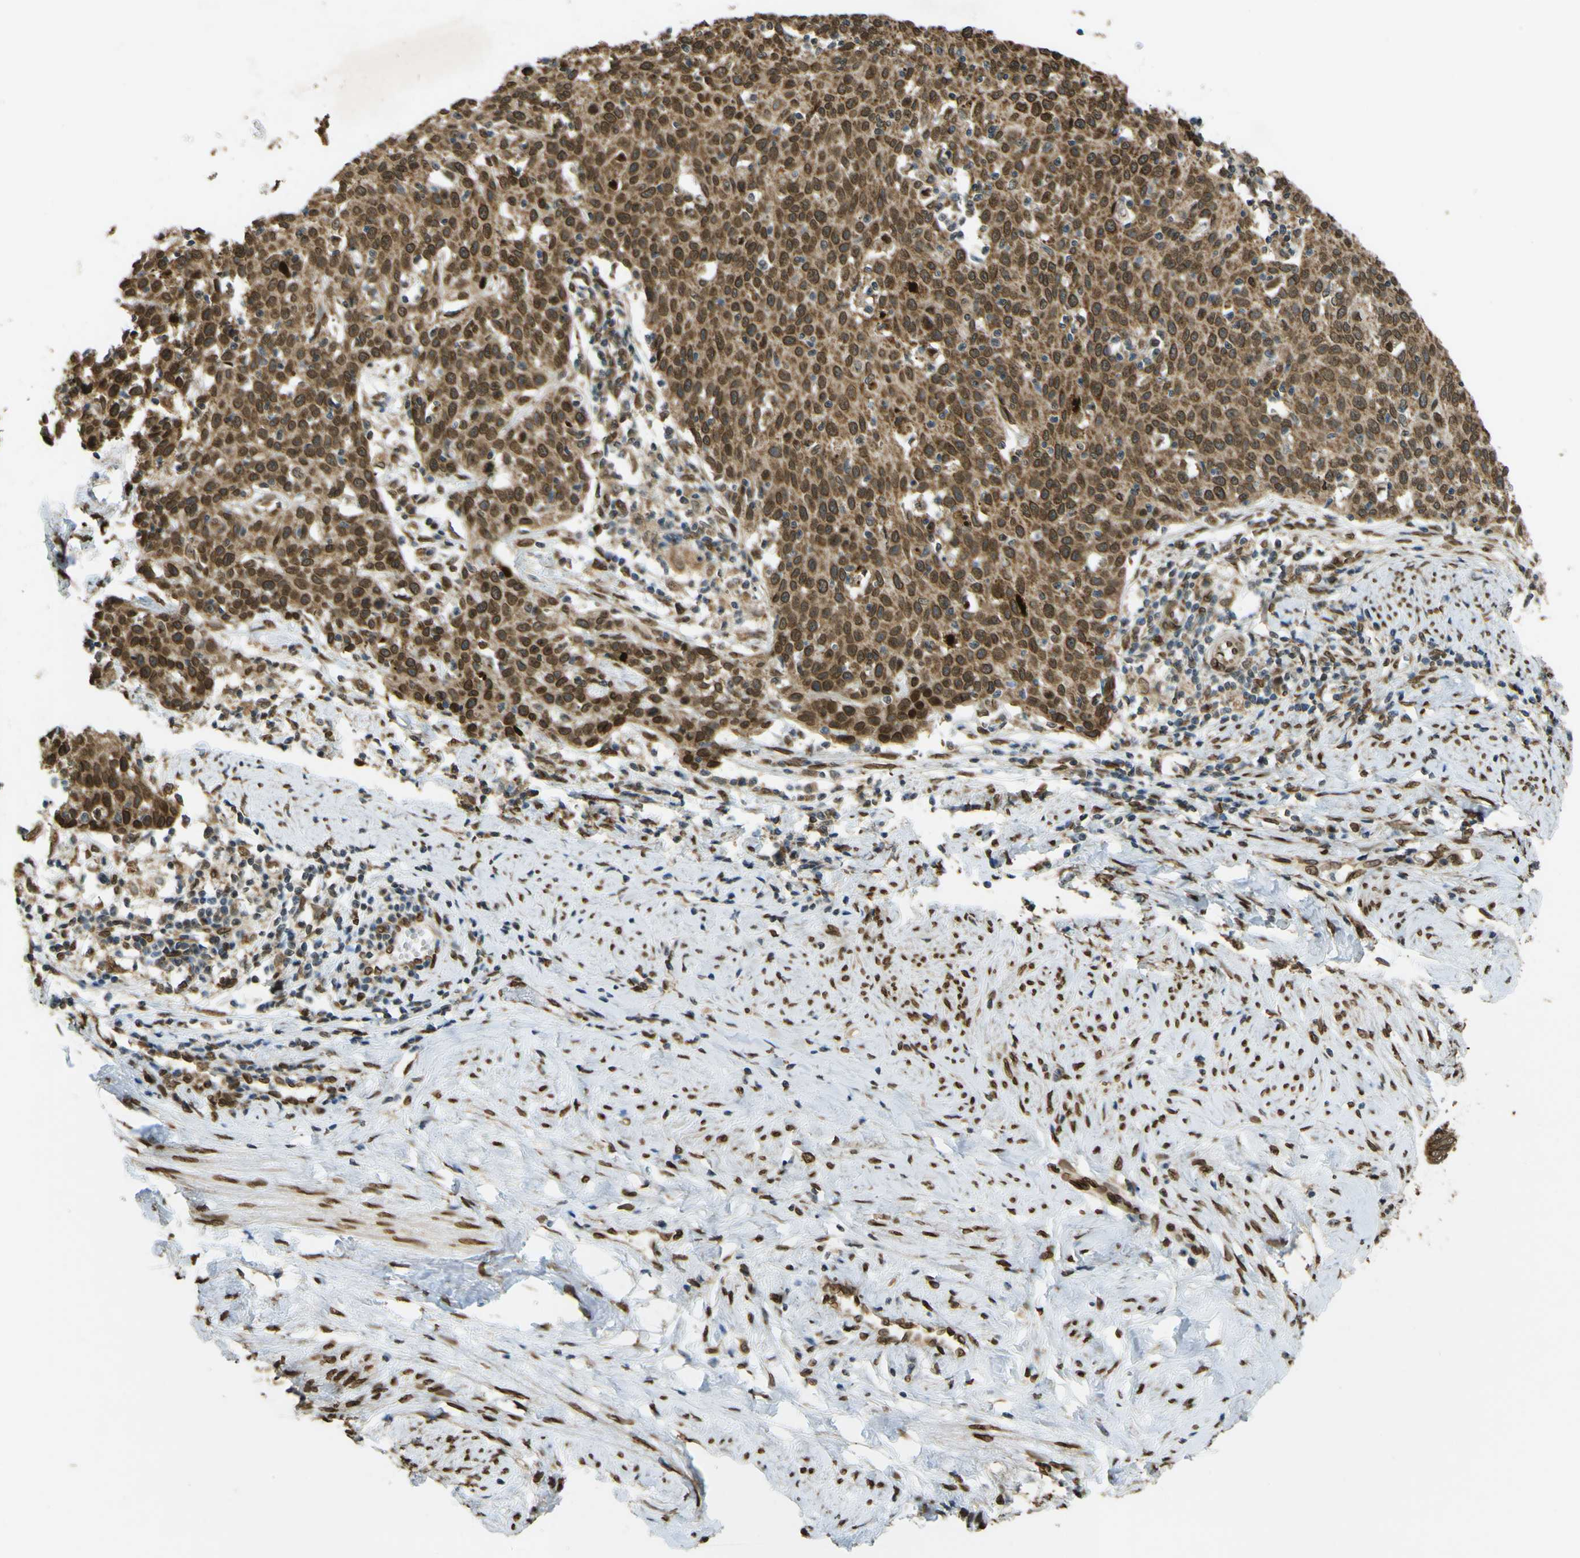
{"staining": {"intensity": "moderate", "quantity": ">75%", "location": "cytoplasmic/membranous,nuclear"}, "tissue": "cervical cancer", "cell_type": "Tumor cells", "image_type": "cancer", "snomed": [{"axis": "morphology", "description": "Squamous cell carcinoma, NOS"}, {"axis": "topography", "description": "Cervix"}], "caption": "The immunohistochemical stain highlights moderate cytoplasmic/membranous and nuclear staining in tumor cells of cervical squamous cell carcinoma tissue. (Stains: DAB in brown, nuclei in blue, Microscopy: brightfield microscopy at high magnification).", "gene": "GALNT1", "patient": {"sex": "female", "age": 38}}